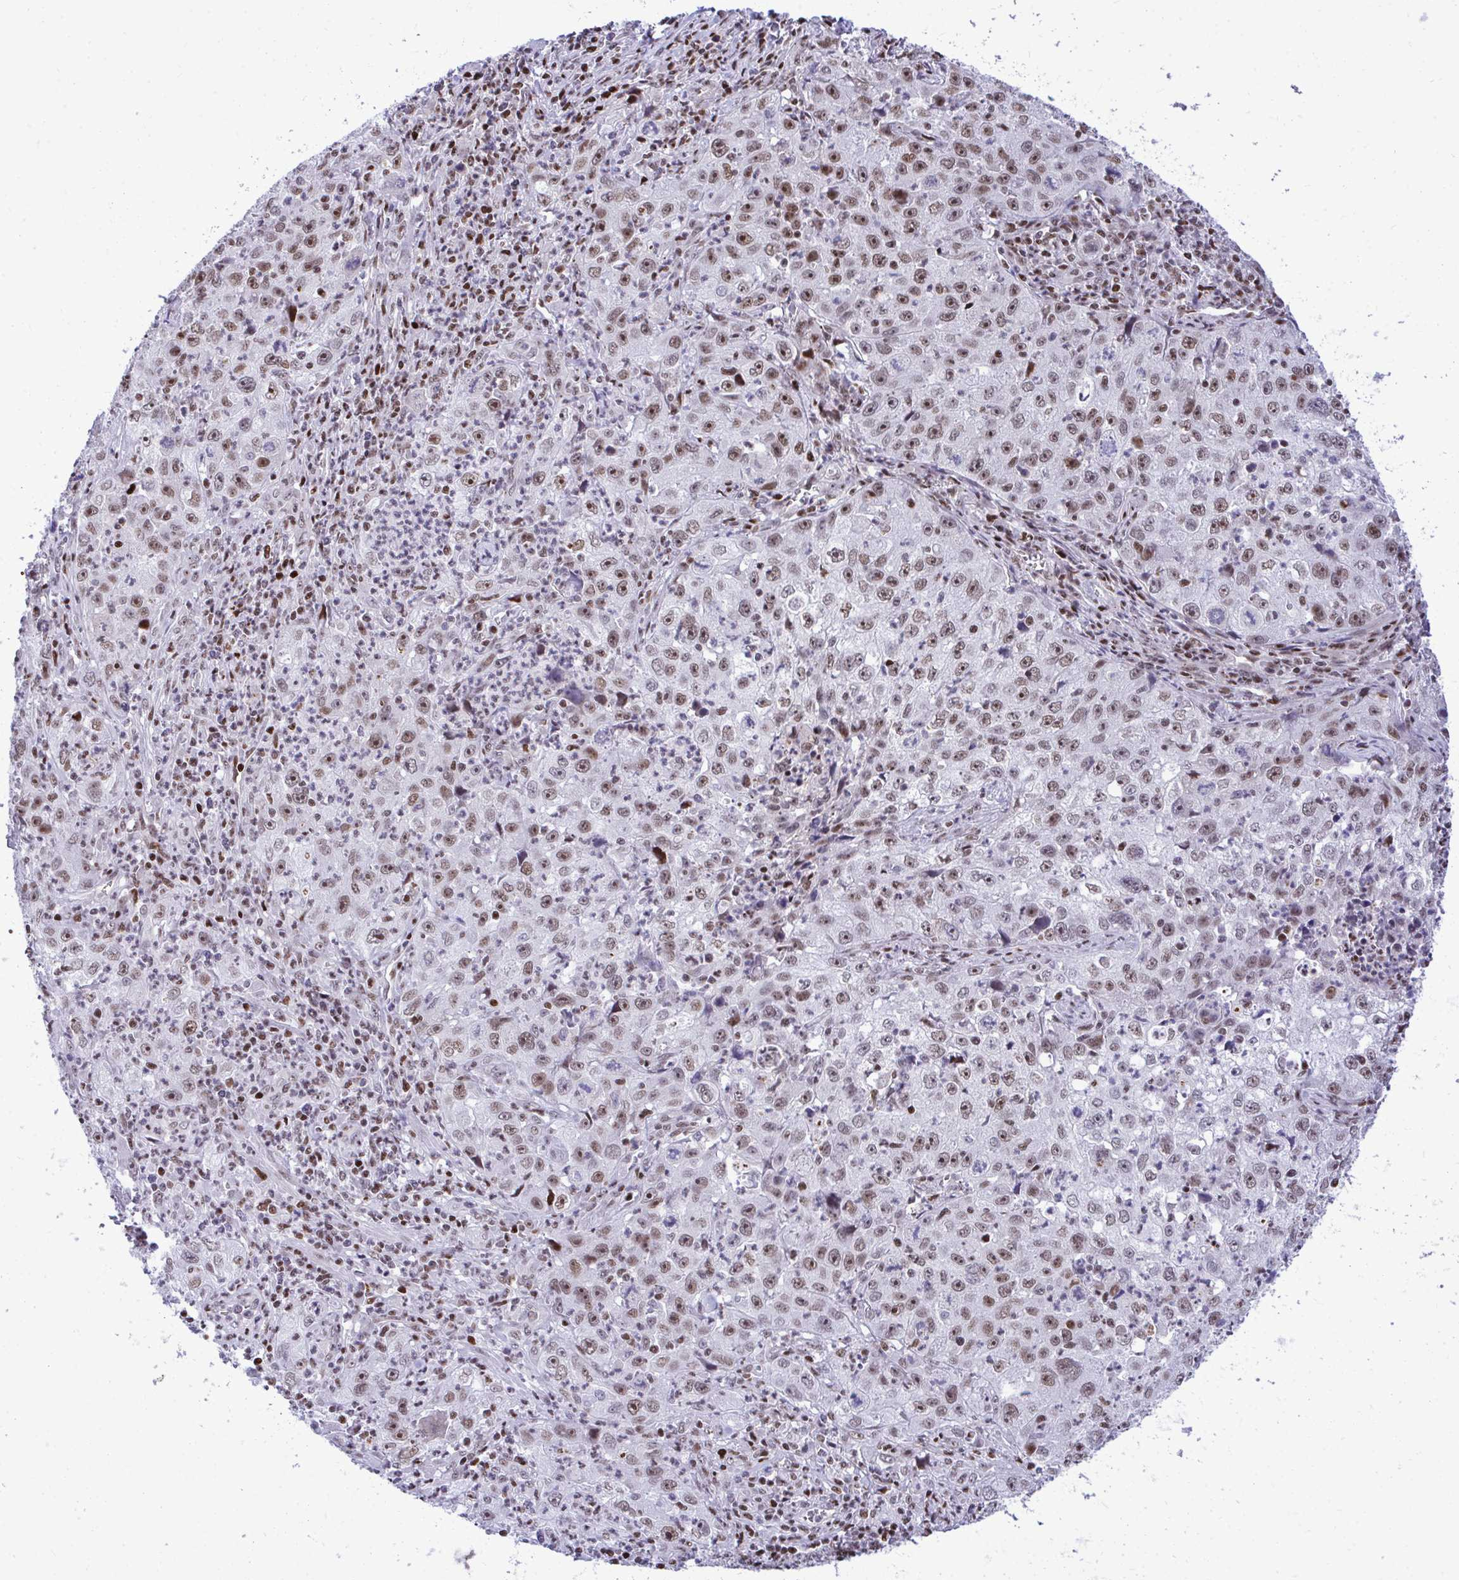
{"staining": {"intensity": "moderate", "quantity": "25%-75%", "location": "nuclear"}, "tissue": "lung cancer", "cell_type": "Tumor cells", "image_type": "cancer", "snomed": [{"axis": "morphology", "description": "Squamous cell carcinoma, NOS"}, {"axis": "topography", "description": "Lung"}], "caption": "Protein staining shows moderate nuclear positivity in about 25%-75% of tumor cells in lung cancer.", "gene": "C14orf39", "patient": {"sex": "male", "age": 71}}